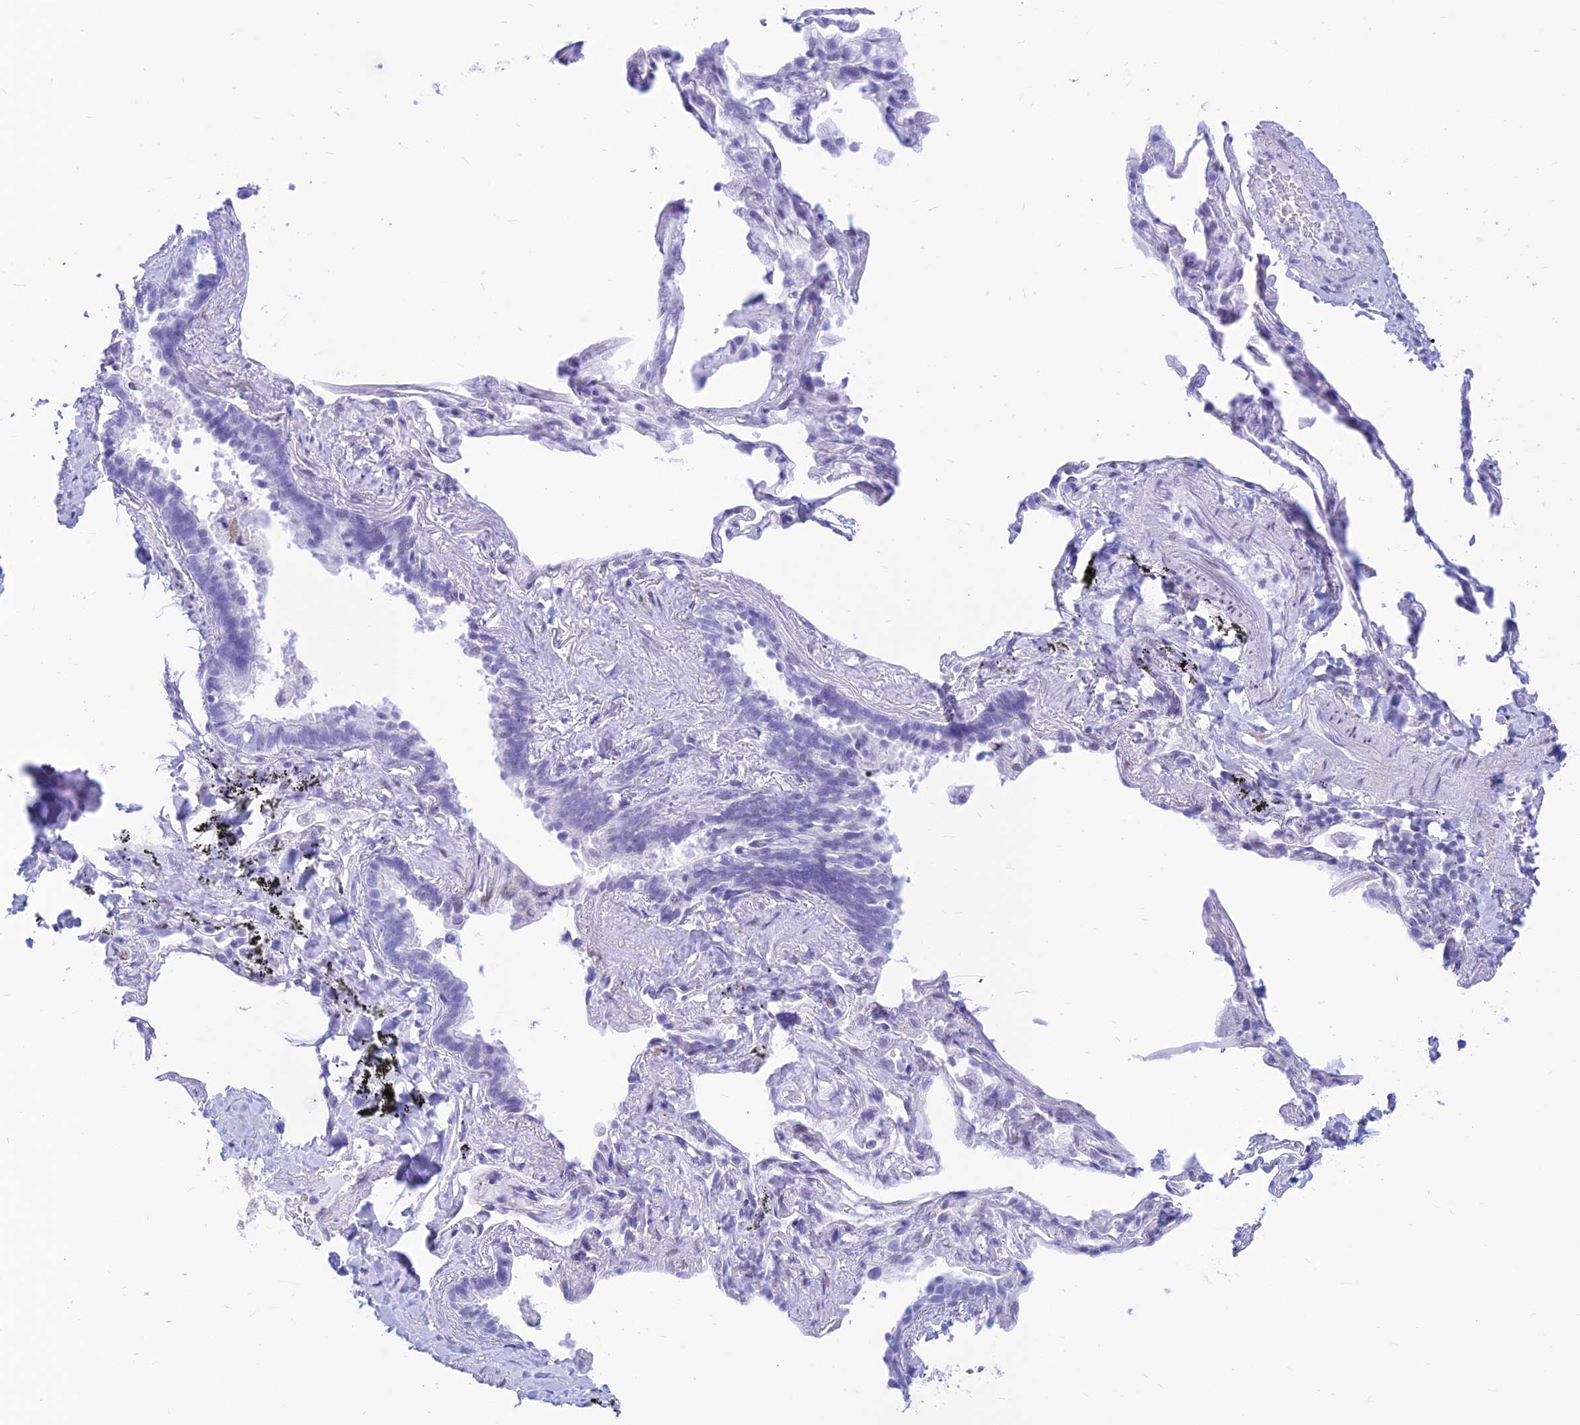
{"staining": {"intensity": "negative", "quantity": "none", "location": "none"}, "tissue": "adipose tissue", "cell_type": "Adipocytes", "image_type": "normal", "snomed": [{"axis": "morphology", "description": "Normal tissue, NOS"}, {"axis": "topography", "description": "Lymph node"}, {"axis": "topography", "description": "Bronchus"}], "caption": "This is a histopathology image of IHC staining of normal adipose tissue, which shows no expression in adipocytes. (DAB immunohistochemistry (IHC) visualized using brightfield microscopy, high magnification).", "gene": "PRNP", "patient": {"sex": "male", "age": 63}}